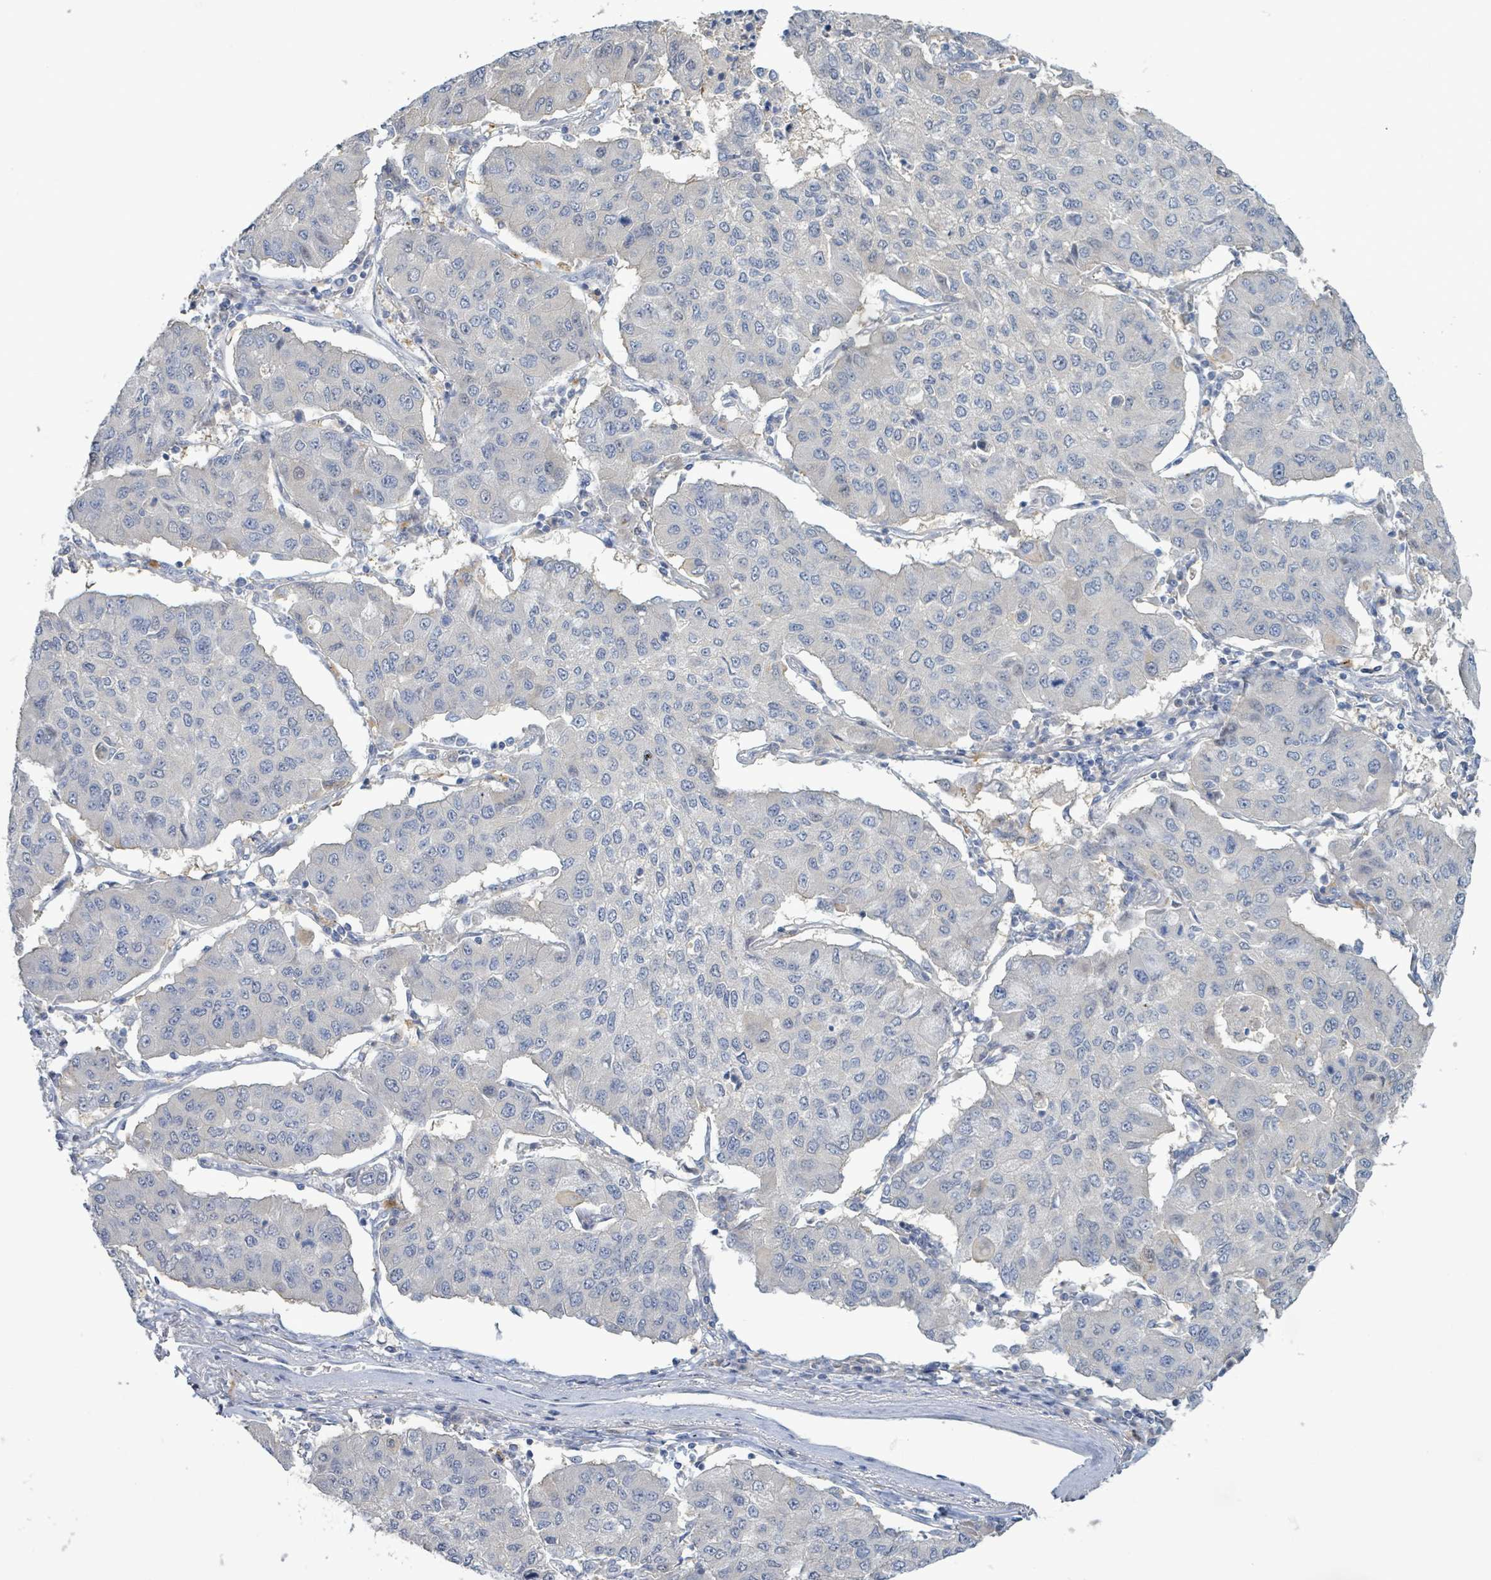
{"staining": {"intensity": "negative", "quantity": "none", "location": "none"}, "tissue": "lung cancer", "cell_type": "Tumor cells", "image_type": "cancer", "snomed": [{"axis": "morphology", "description": "Squamous cell carcinoma, NOS"}, {"axis": "topography", "description": "Lung"}], "caption": "Tumor cells are negative for brown protein staining in lung cancer. (IHC, brightfield microscopy, high magnification).", "gene": "PGAM1", "patient": {"sex": "male", "age": 74}}